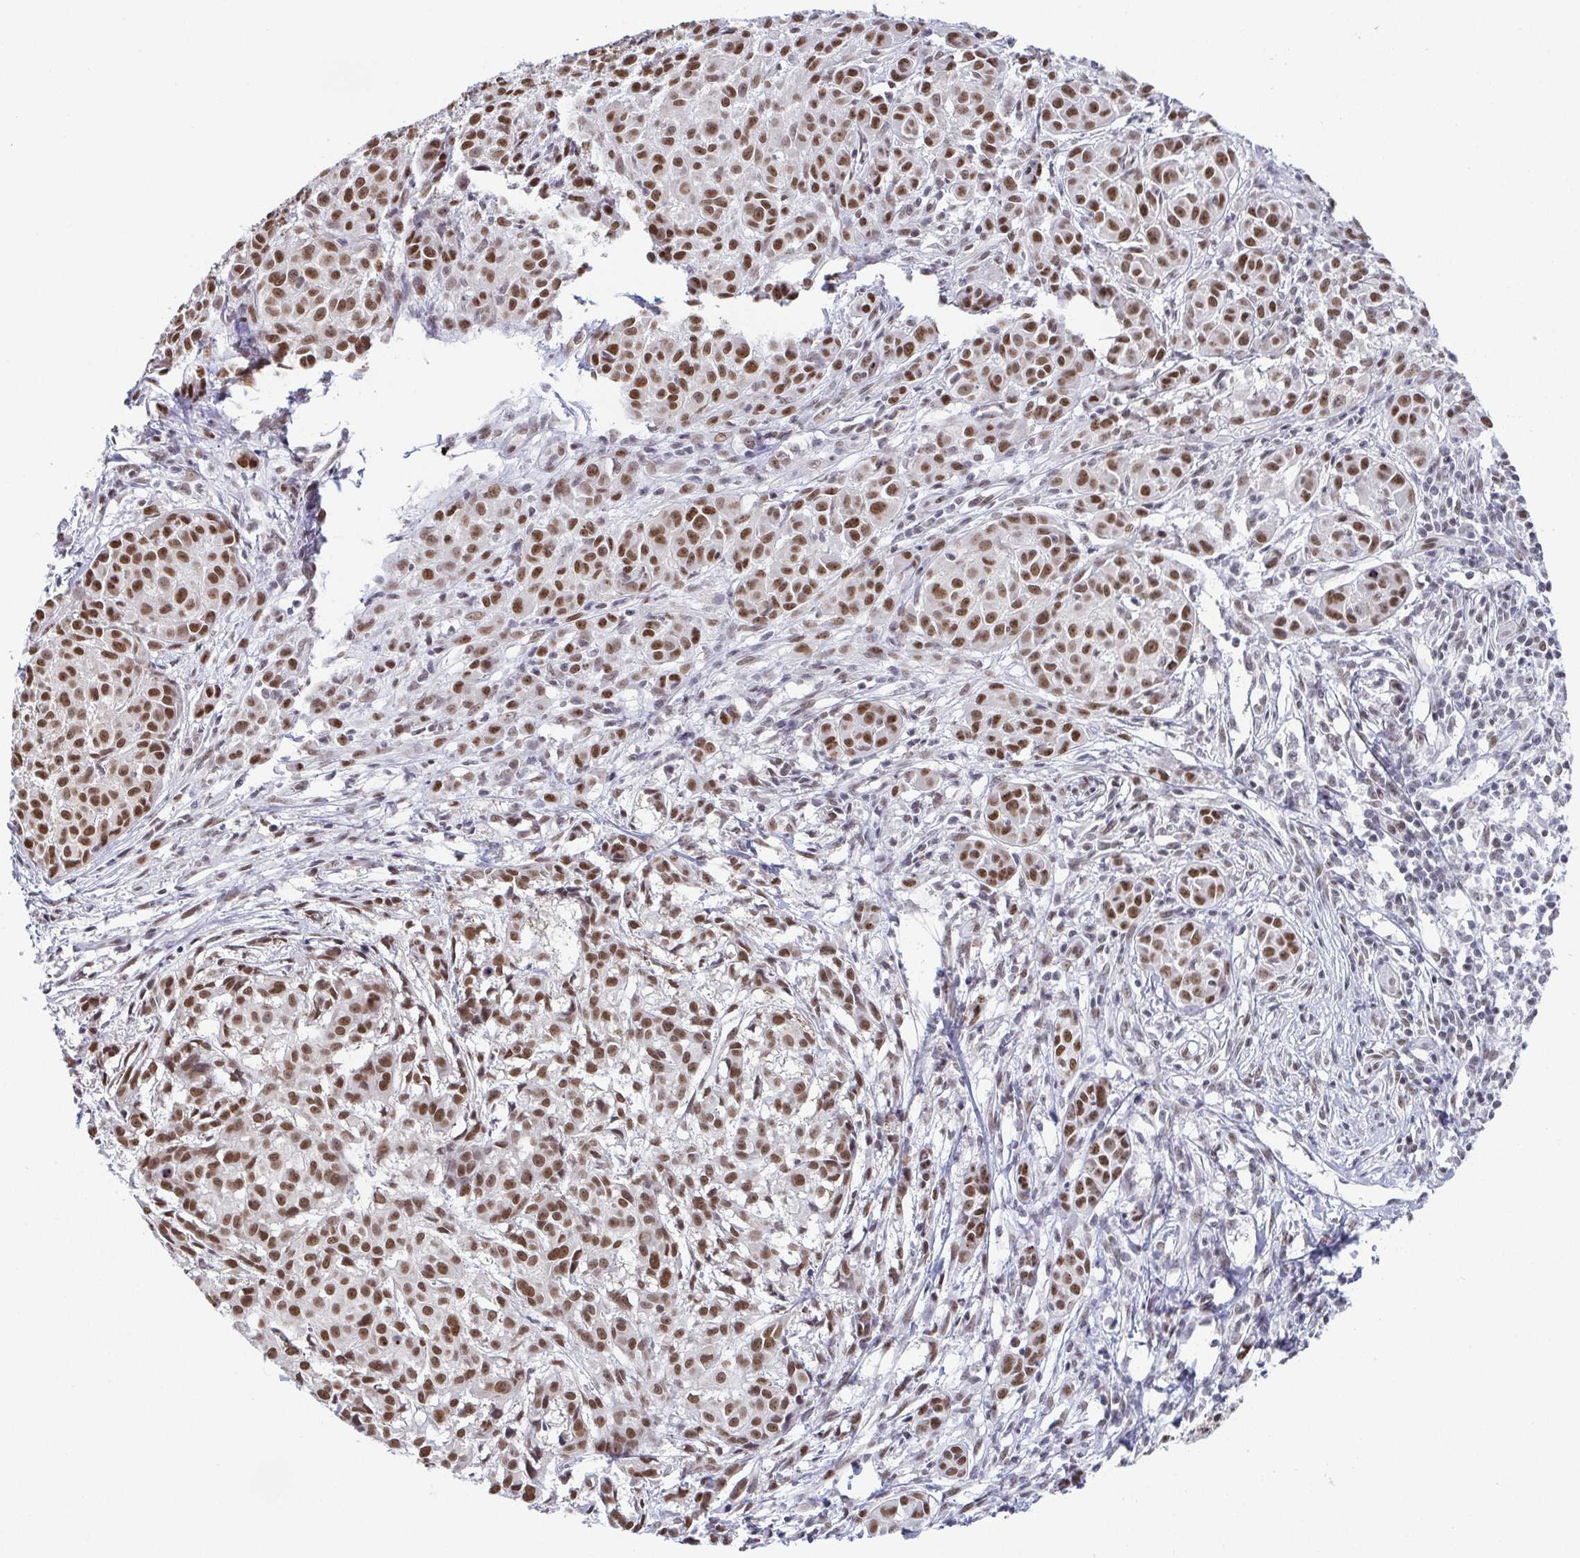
{"staining": {"intensity": "moderate", "quantity": ">75%", "location": "nuclear"}, "tissue": "melanoma", "cell_type": "Tumor cells", "image_type": "cancer", "snomed": [{"axis": "morphology", "description": "Malignant melanoma, NOS"}, {"axis": "topography", "description": "Skin"}], "caption": "Malignant melanoma tissue reveals moderate nuclear expression in about >75% of tumor cells (IHC, brightfield microscopy, high magnification).", "gene": "SLC7A10", "patient": {"sex": "male", "age": 48}}